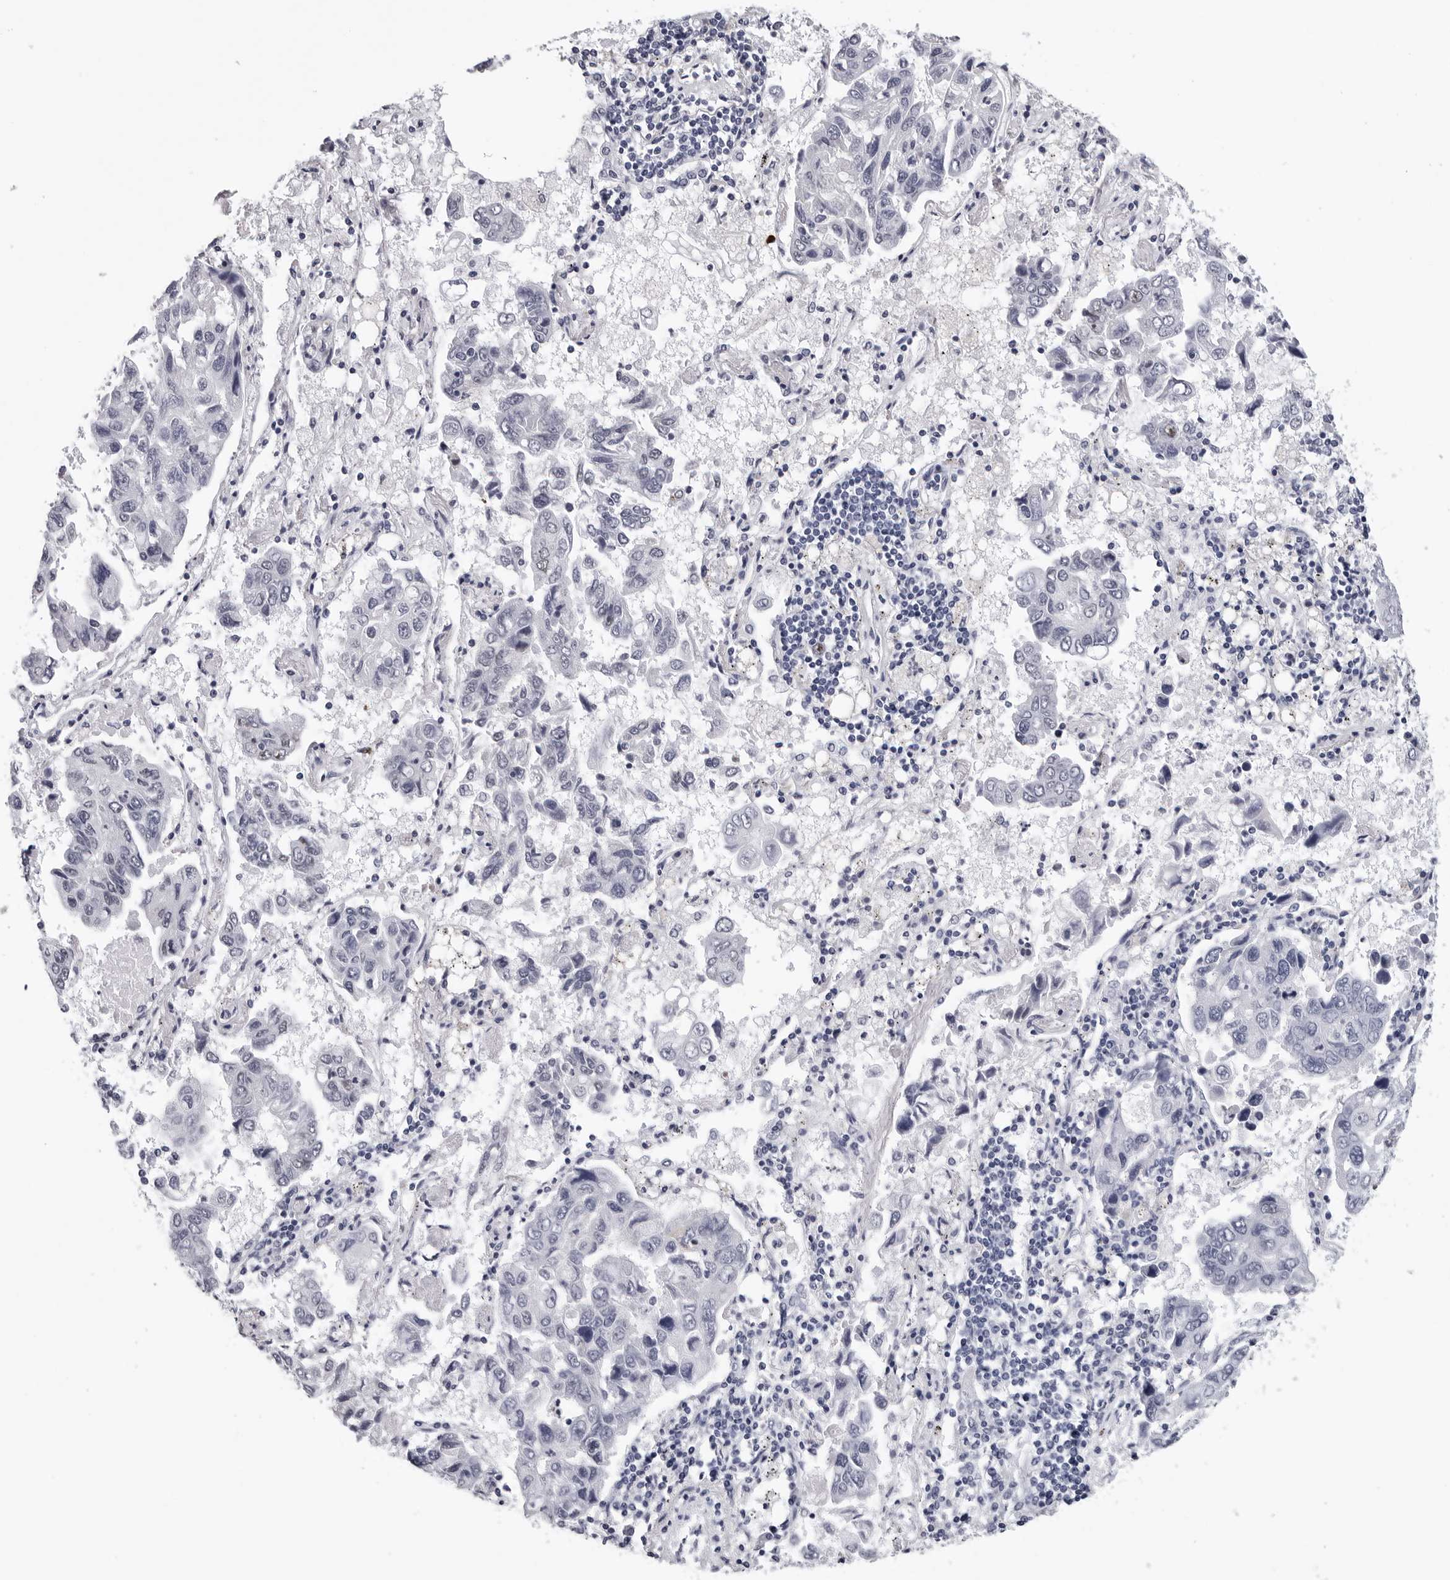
{"staining": {"intensity": "negative", "quantity": "none", "location": "none"}, "tissue": "lung cancer", "cell_type": "Tumor cells", "image_type": "cancer", "snomed": [{"axis": "morphology", "description": "Adenocarcinoma, NOS"}, {"axis": "topography", "description": "Lung"}], "caption": "An immunohistochemistry (IHC) image of lung cancer (adenocarcinoma) is shown. There is no staining in tumor cells of lung cancer (adenocarcinoma). (Brightfield microscopy of DAB immunohistochemistry at high magnification).", "gene": "GNL2", "patient": {"sex": "male", "age": 64}}